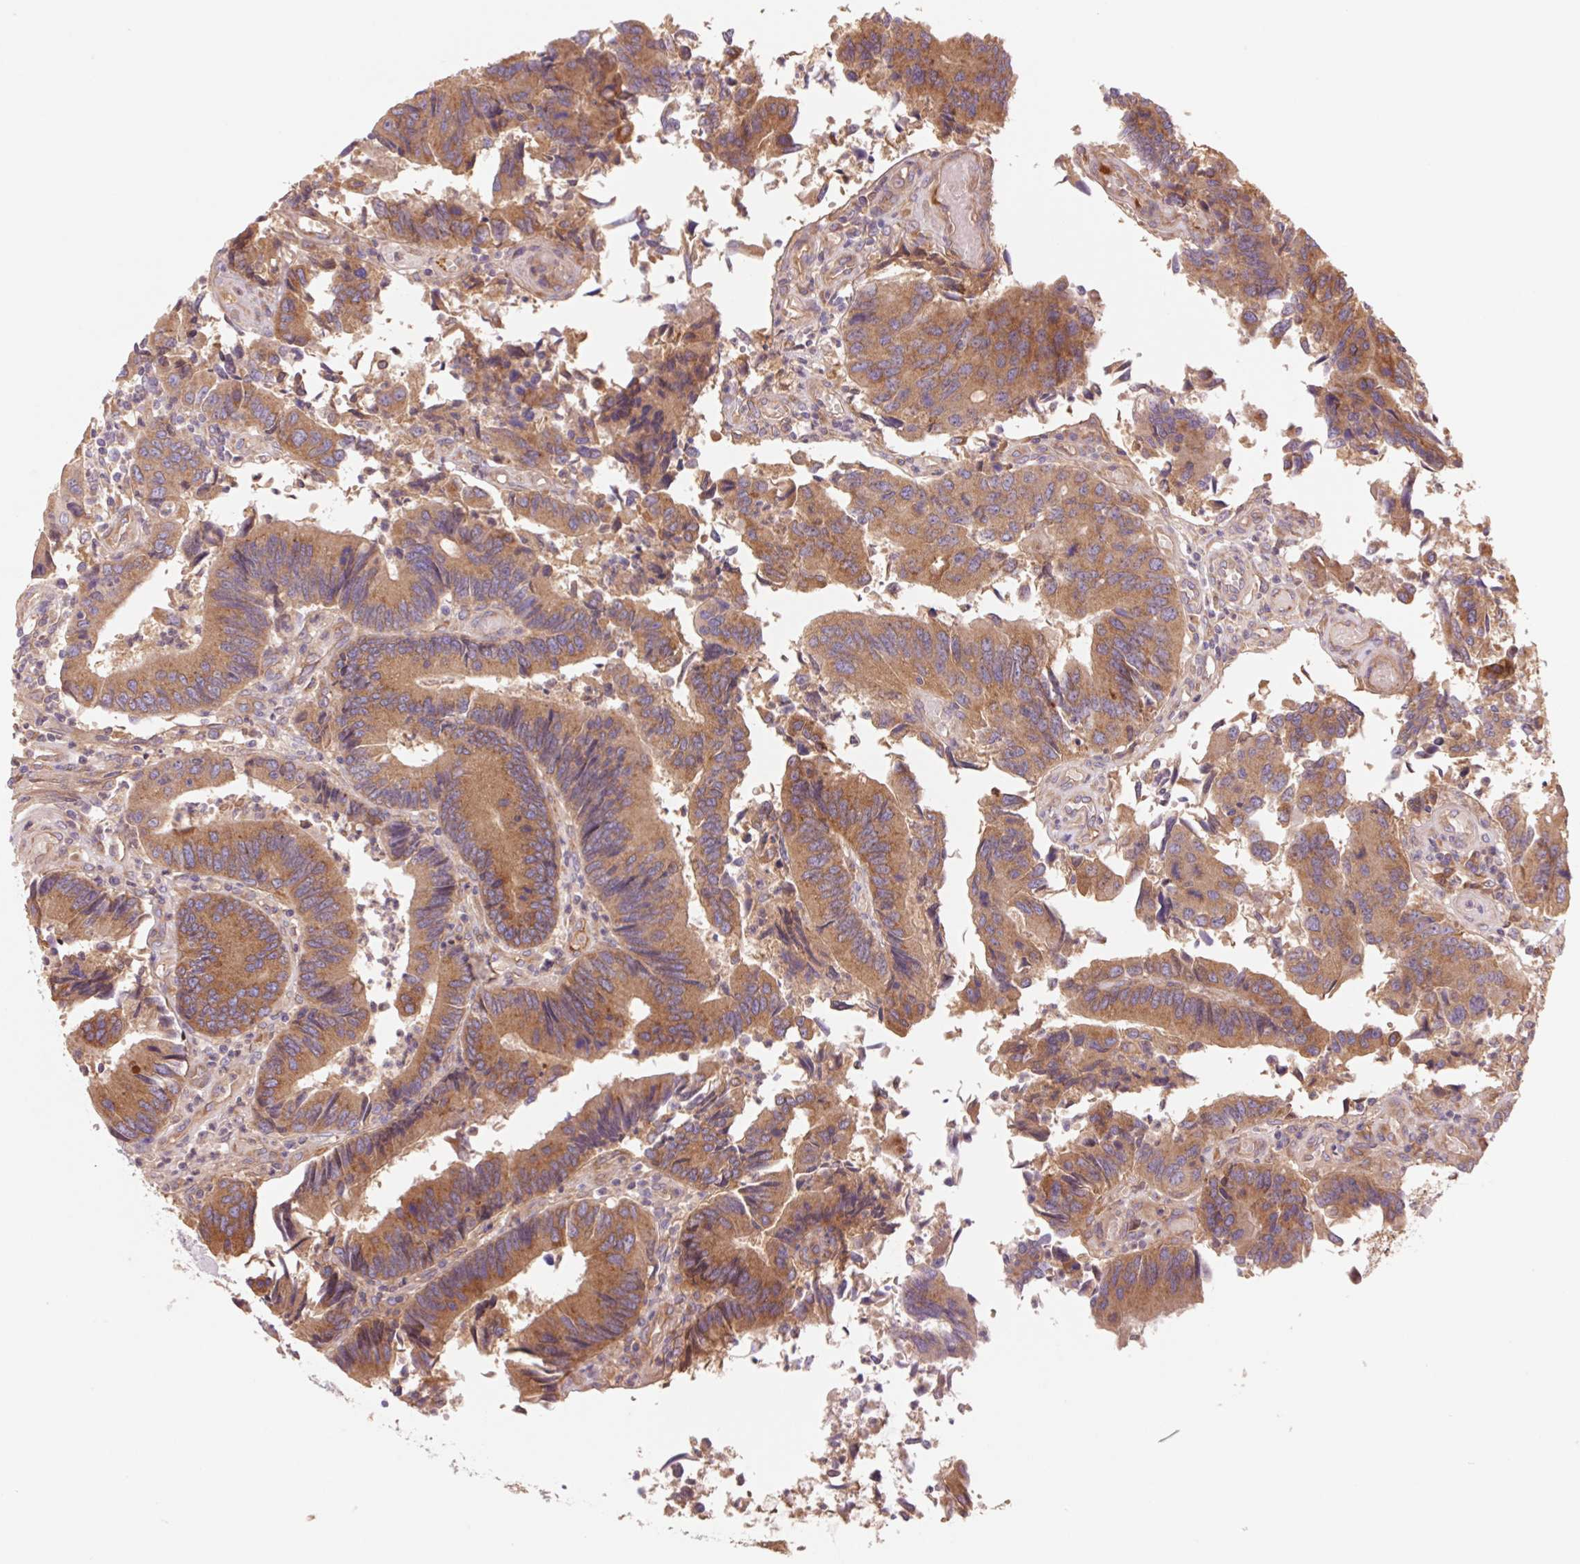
{"staining": {"intensity": "moderate", "quantity": ">75%", "location": "cytoplasmic/membranous"}, "tissue": "colorectal cancer", "cell_type": "Tumor cells", "image_type": "cancer", "snomed": [{"axis": "morphology", "description": "Adenocarcinoma, NOS"}, {"axis": "topography", "description": "Colon"}], "caption": "Adenocarcinoma (colorectal) stained with a brown dye reveals moderate cytoplasmic/membranous positive staining in approximately >75% of tumor cells.", "gene": "RAB1A", "patient": {"sex": "female", "age": 67}}